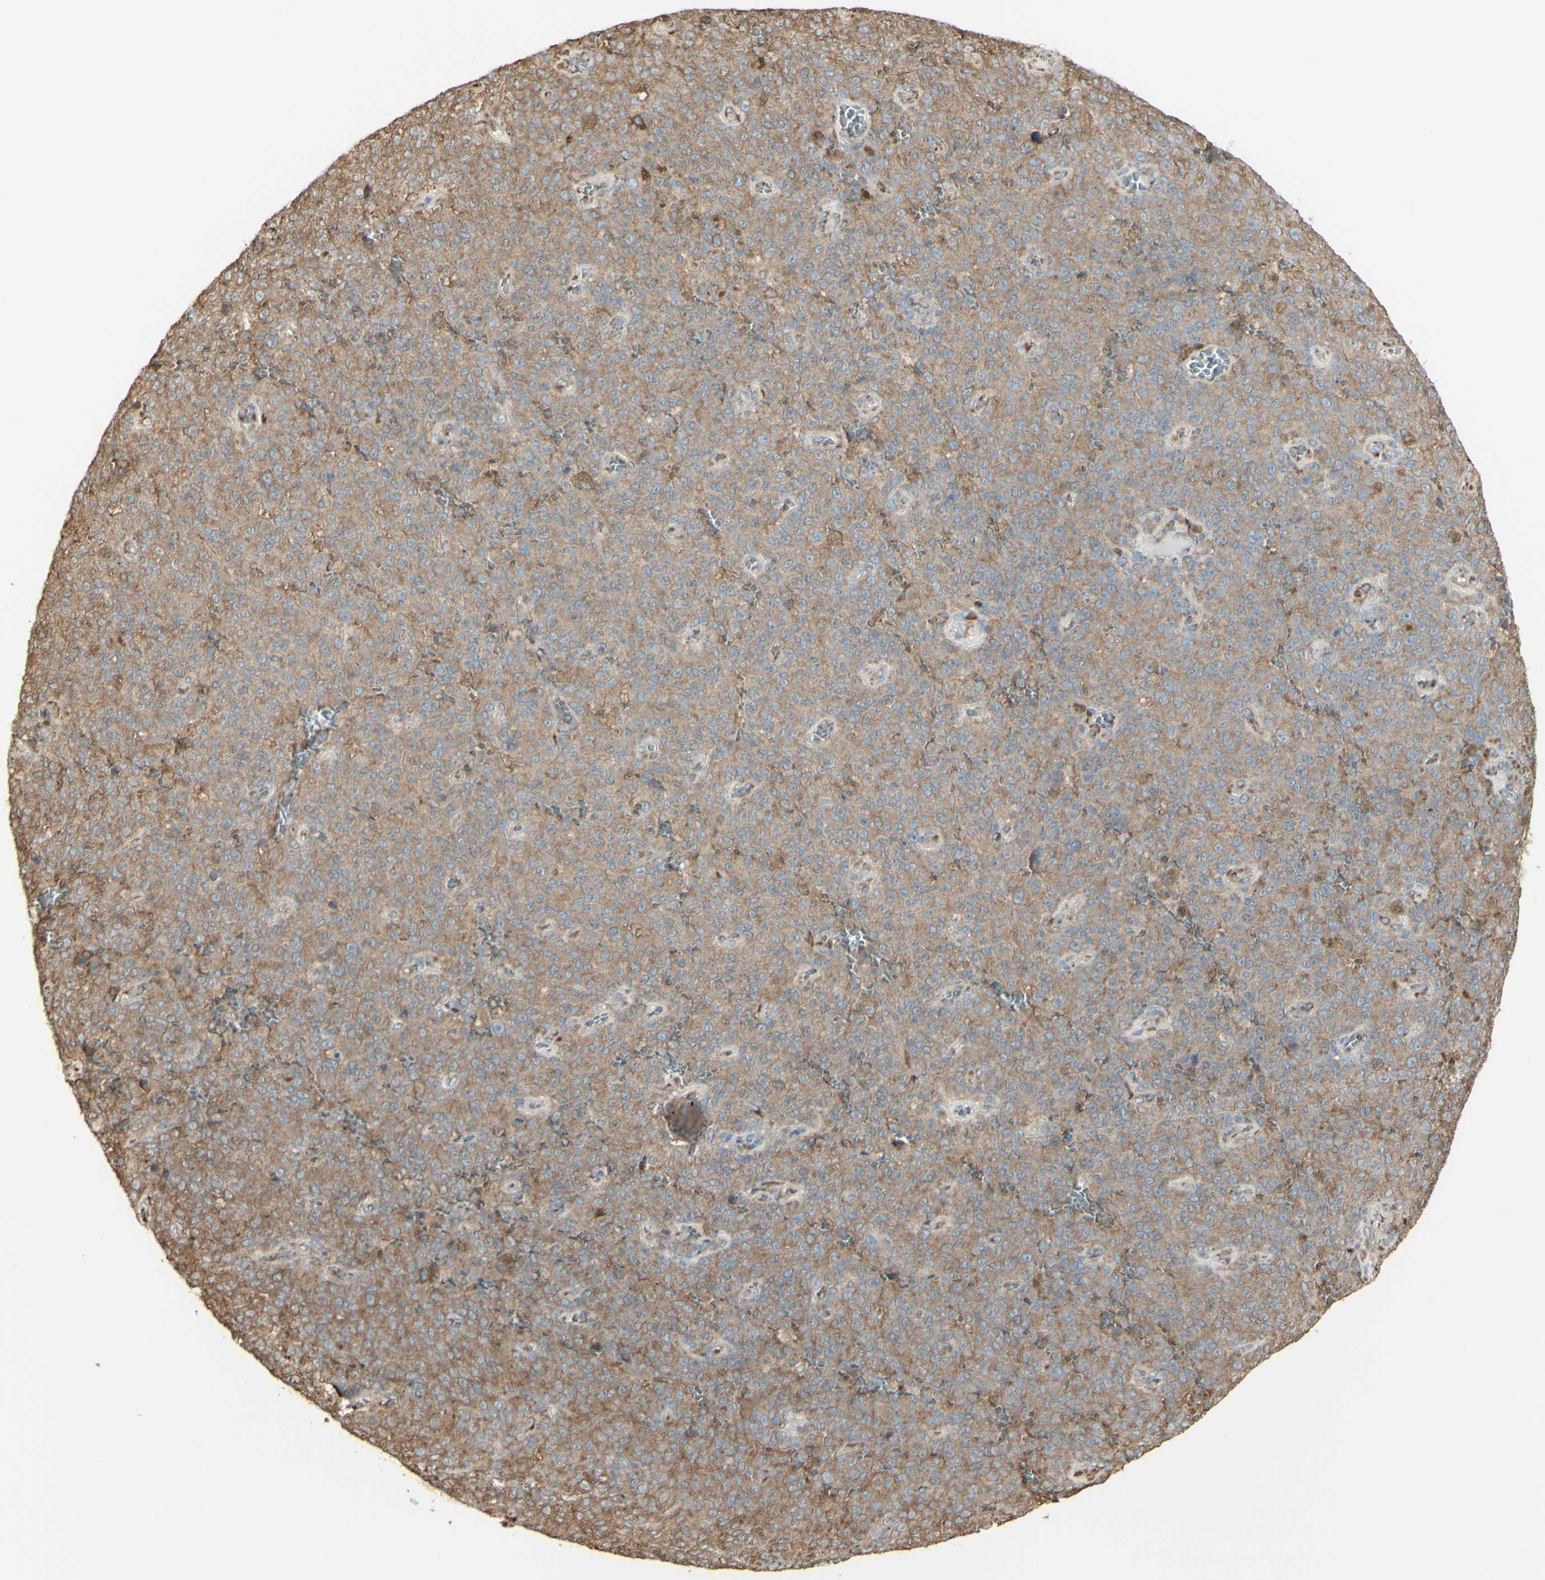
{"staining": {"intensity": "moderate", "quantity": ">75%", "location": "cytoplasmic/membranous"}, "tissue": "melanoma", "cell_type": "Tumor cells", "image_type": "cancer", "snomed": [{"axis": "morphology", "description": "Malignant melanoma, NOS"}, {"axis": "topography", "description": "Skin"}], "caption": "This is an image of IHC staining of melanoma, which shows moderate expression in the cytoplasmic/membranous of tumor cells.", "gene": "EEF1B2", "patient": {"sex": "female", "age": 82}}